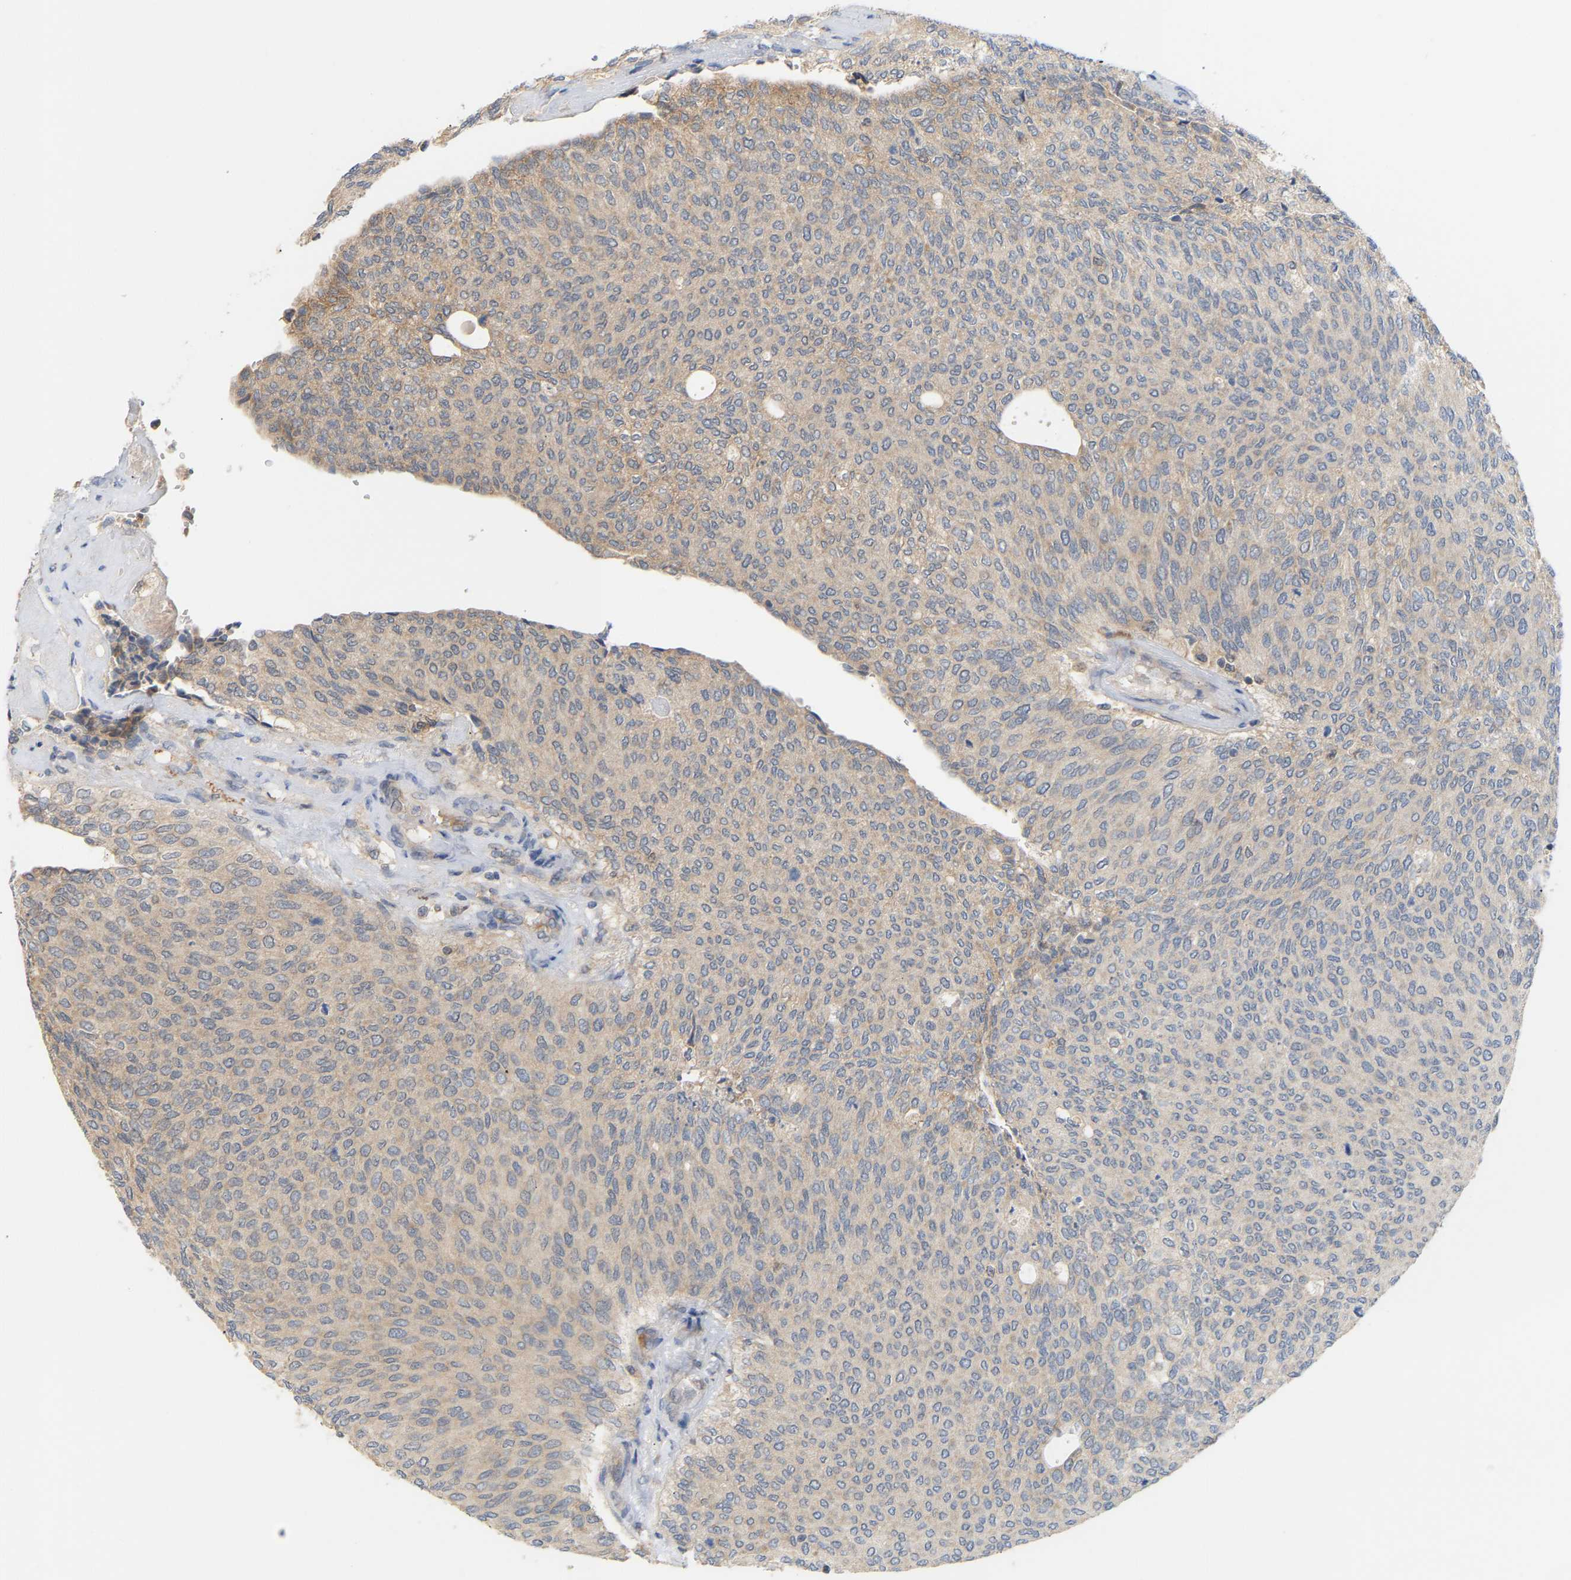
{"staining": {"intensity": "weak", "quantity": "<25%", "location": "cytoplasmic/membranous"}, "tissue": "urothelial cancer", "cell_type": "Tumor cells", "image_type": "cancer", "snomed": [{"axis": "morphology", "description": "Urothelial carcinoma, Low grade"}, {"axis": "topography", "description": "Urinary bladder"}], "caption": "Protein analysis of urothelial cancer exhibits no significant positivity in tumor cells. The staining is performed using DAB brown chromogen with nuclei counter-stained in using hematoxylin.", "gene": "TPMT", "patient": {"sex": "female", "age": 79}}